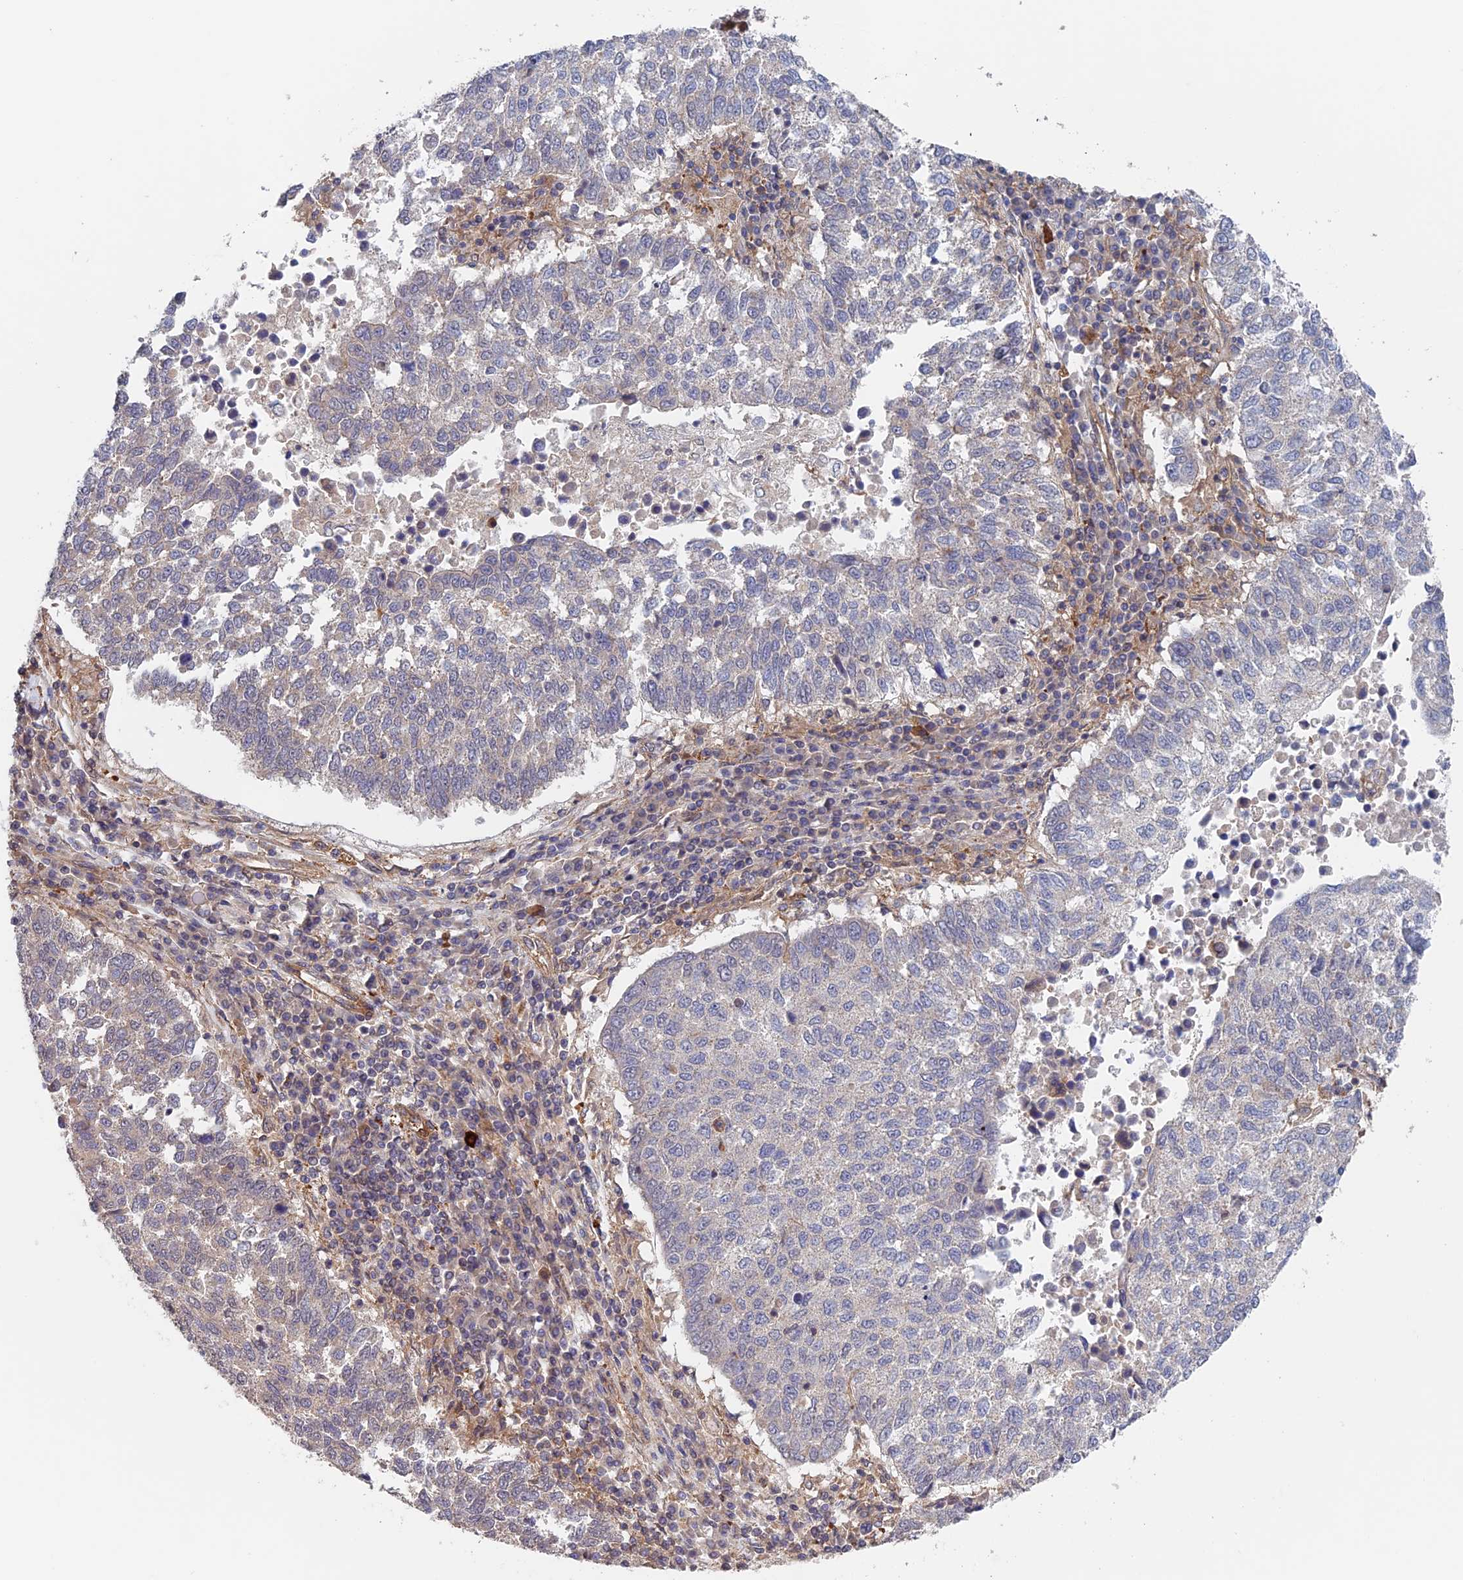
{"staining": {"intensity": "negative", "quantity": "none", "location": "none"}, "tissue": "lung cancer", "cell_type": "Tumor cells", "image_type": "cancer", "snomed": [{"axis": "morphology", "description": "Squamous cell carcinoma, NOS"}, {"axis": "topography", "description": "Lung"}], "caption": "DAB immunohistochemical staining of human lung cancer shows no significant positivity in tumor cells.", "gene": "NUDT16L1", "patient": {"sex": "male", "age": 73}}